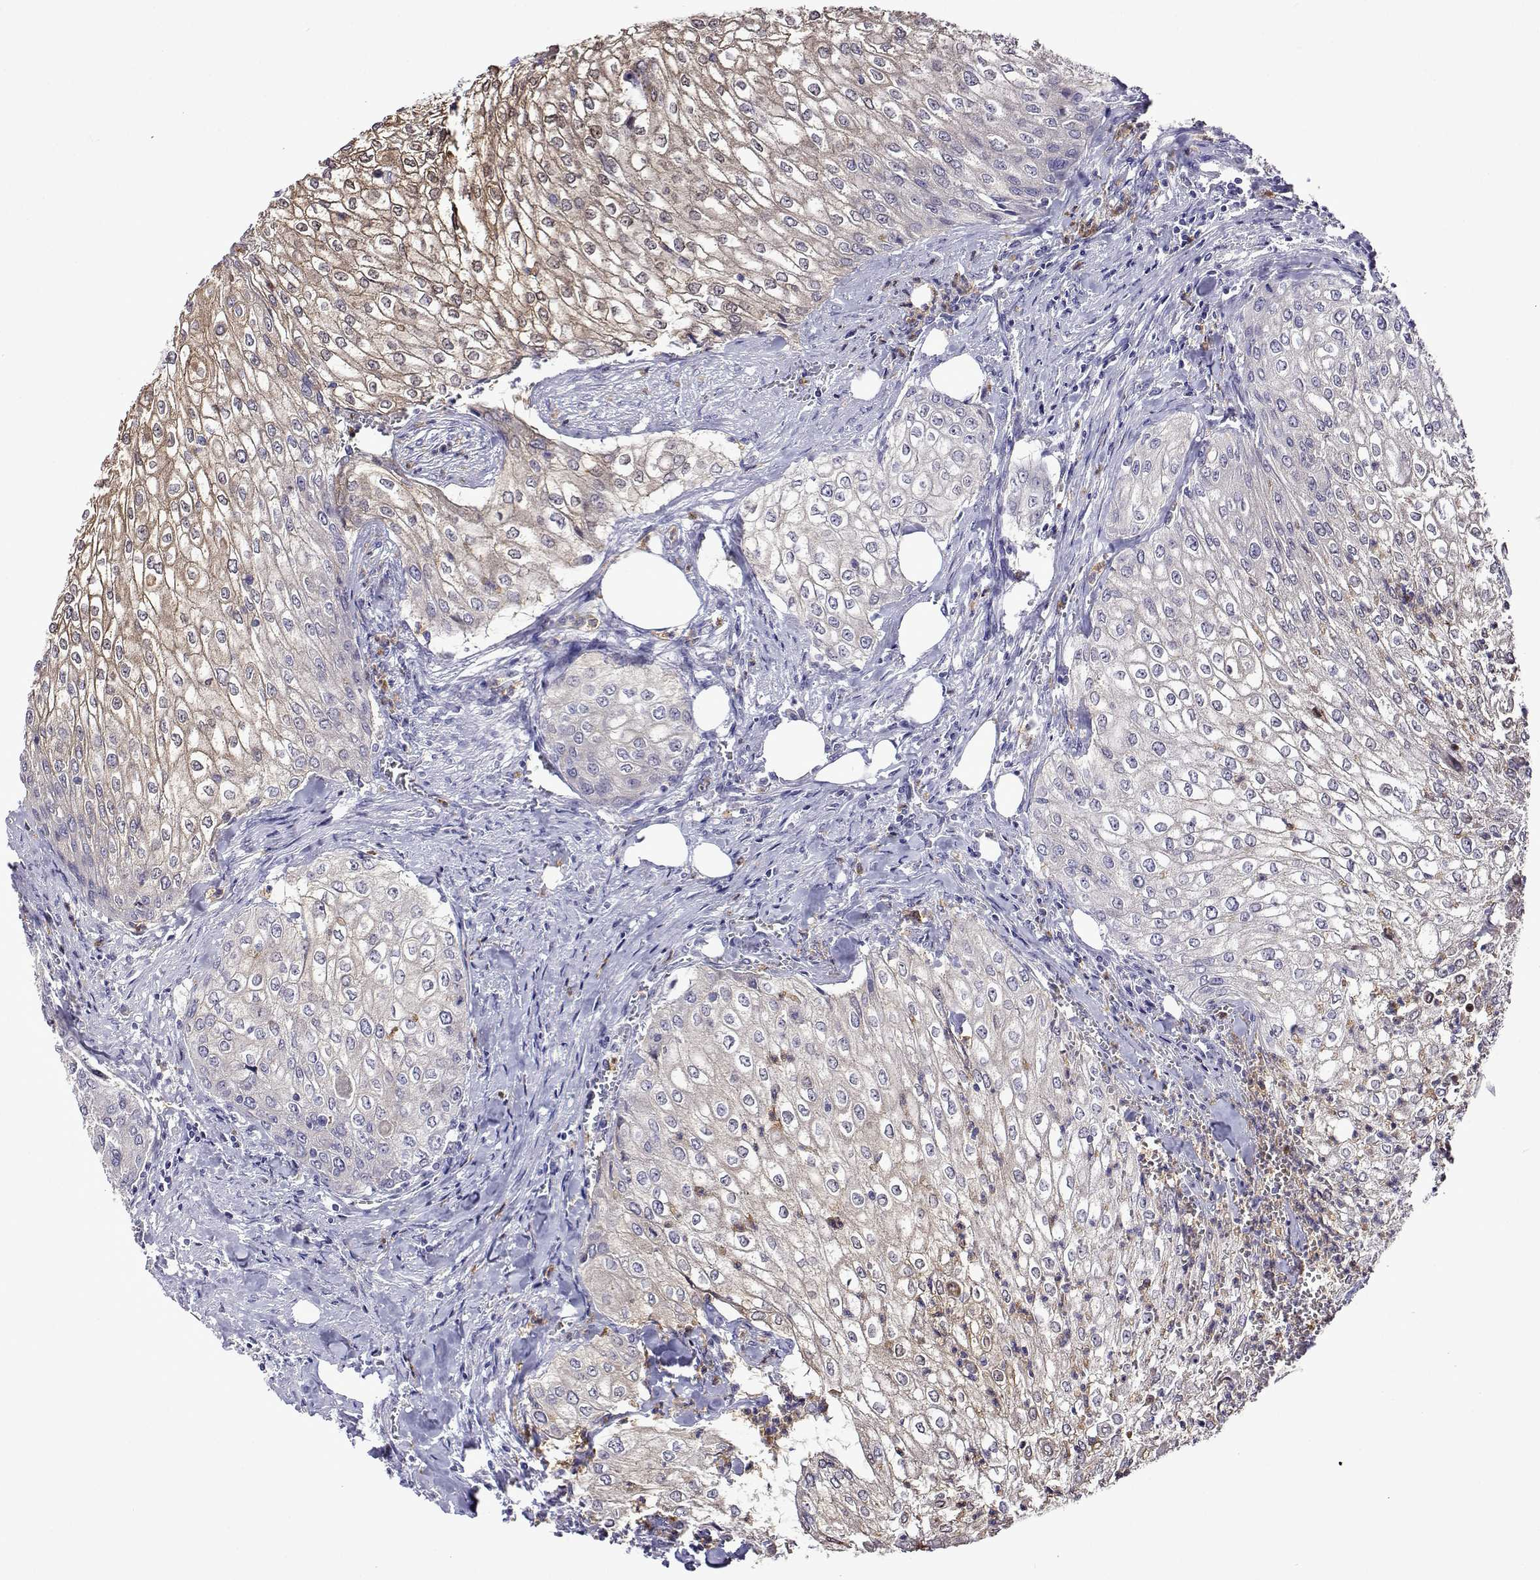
{"staining": {"intensity": "moderate", "quantity": "<25%", "location": "cytoplasmic/membranous"}, "tissue": "urothelial cancer", "cell_type": "Tumor cells", "image_type": "cancer", "snomed": [{"axis": "morphology", "description": "Urothelial carcinoma, High grade"}, {"axis": "topography", "description": "Urinary bladder"}], "caption": "Immunohistochemistry (IHC) staining of high-grade urothelial carcinoma, which reveals low levels of moderate cytoplasmic/membranous positivity in about <25% of tumor cells indicating moderate cytoplasmic/membranous protein positivity. The staining was performed using DAB (3,3'-diaminobenzidine) (brown) for protein detection and nuclei were counterstained in hematoxylin (blue).", "gene": "SULT2A1", "patient": {"sex": "male", "age": 62}}